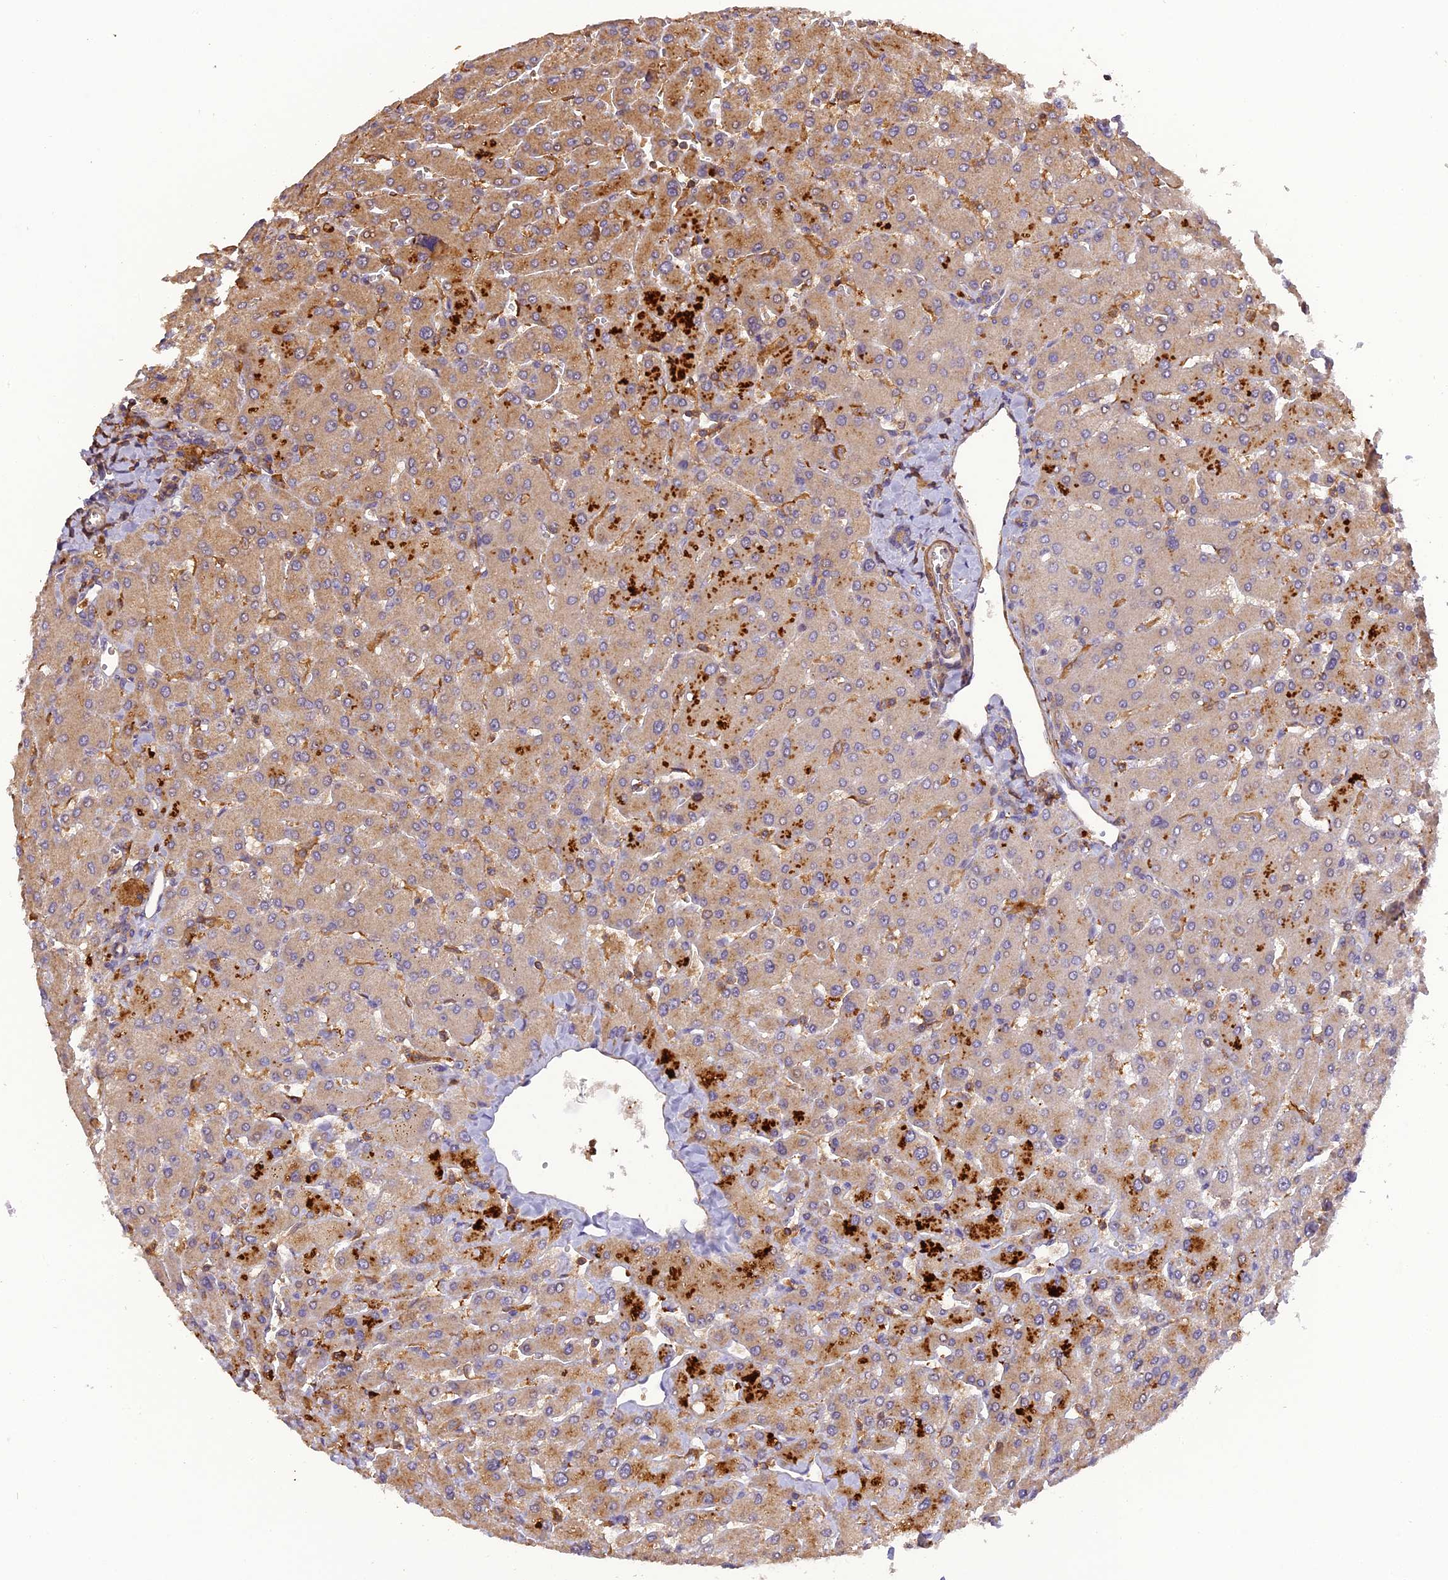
{"staining": {"intensity": "weak", "quantity": "25%-75%", "location": "cytoplasmic/membranous"}, "tissue": "liver", "cell_type": "Cholangiocytes", "image_type": "normal", "snomed": [{"axis": "morphology", "description": "Normal tissue, NOS"}, {"axis": "topography", "description": "Liver"}], "caption": "IHC image of benign human liver stained for a protein (brown), which shows low levels of weak cytoplasmic/membranous positivity in approximately 25%-75% of cholangiocytes.", "gene": "STOML1", "patient": {"sex": "male", "age": 55}}